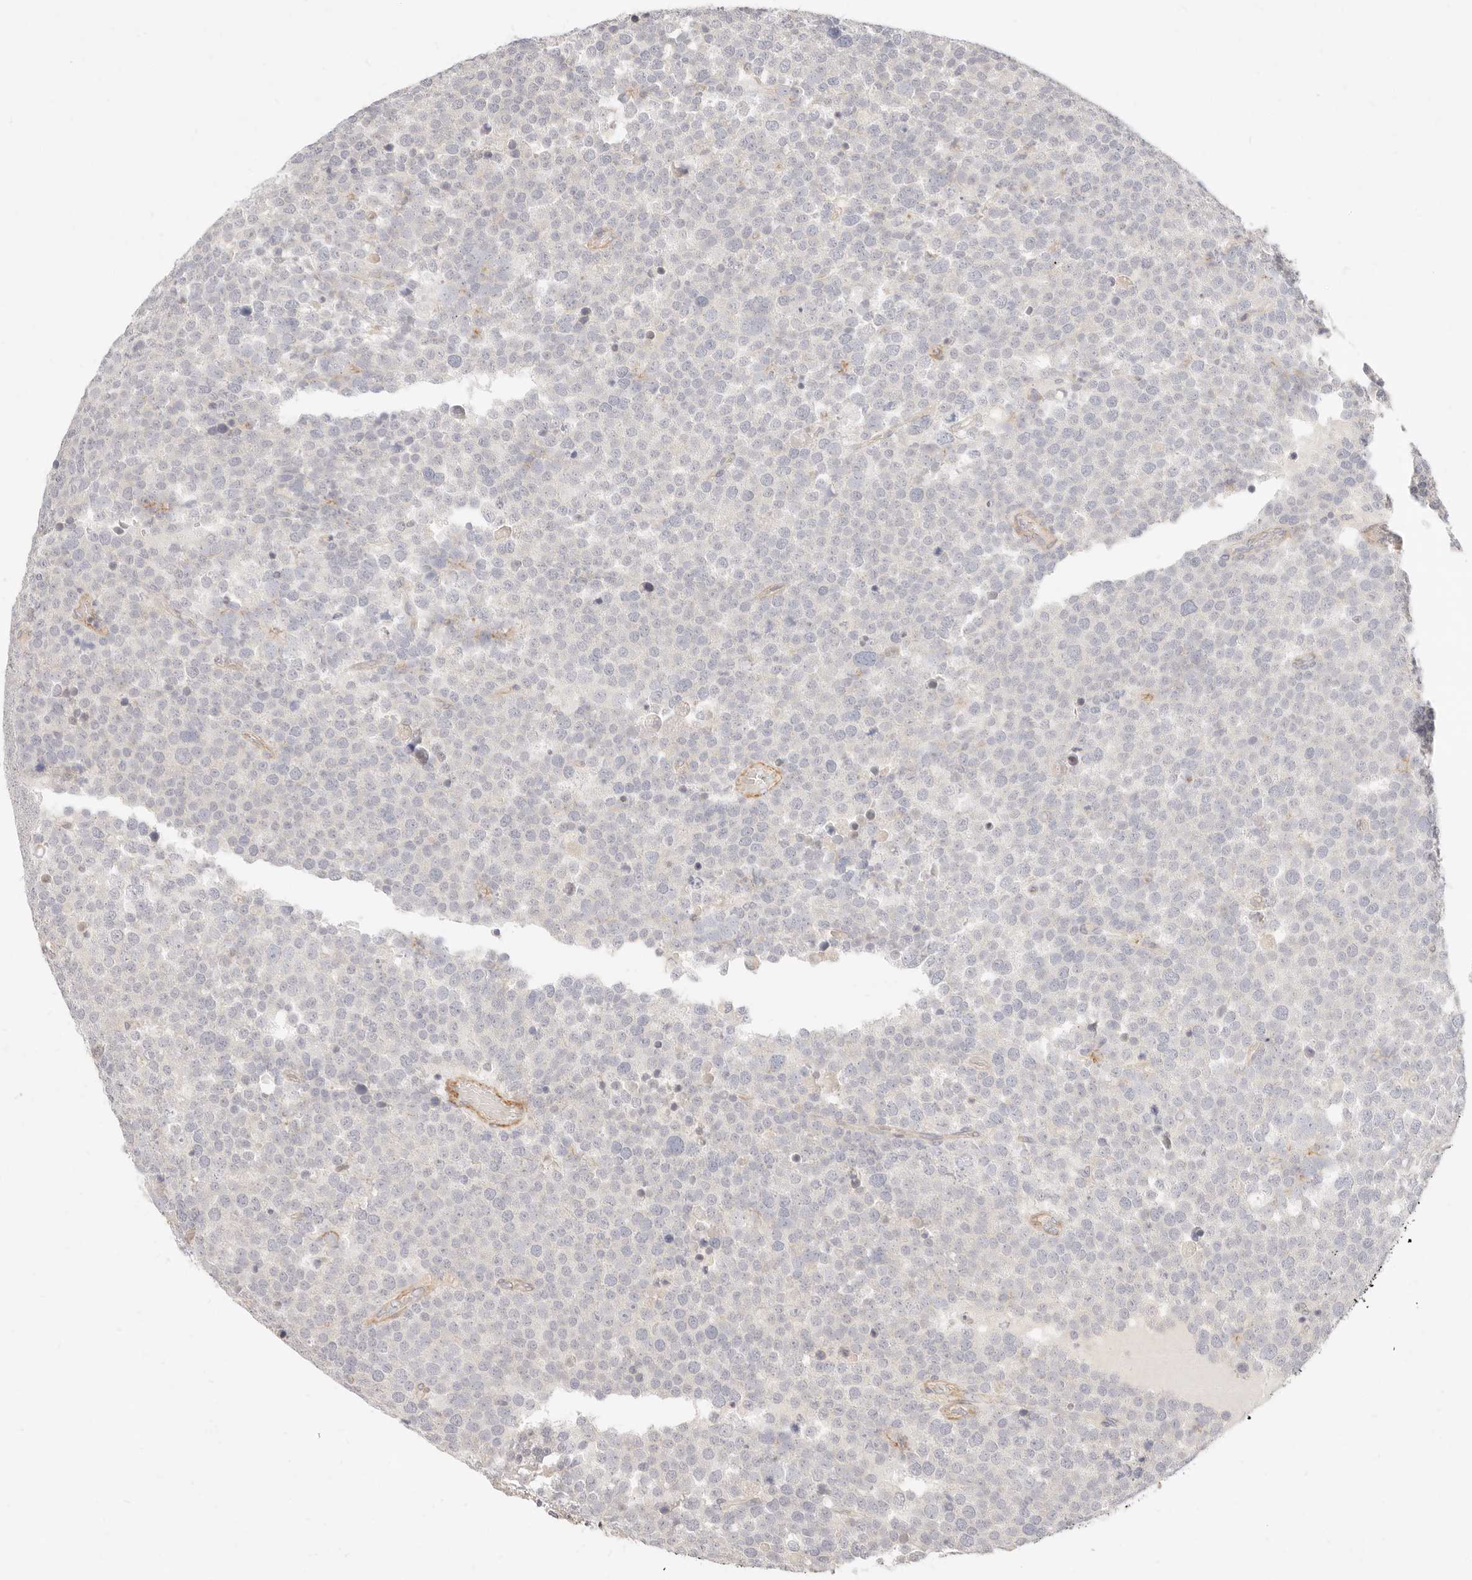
{"staining": {"intensity": "negative", "quantity": "none", "location": "none"}, "tissue": "testis cancer", "cell_type": "Tumor cells", "image_type": "cancer", "snomed": [{"axis": "morphology", "description": "Seminoma, NOS"}, {"axis": "topography", "description": "Testis"}], "caption": "Immunohistochemistry of seminoma (testis) exhibits no staining in tumor cells.", "gene": "UBXN10", "patient": {"sex": "male", "age": 71}}